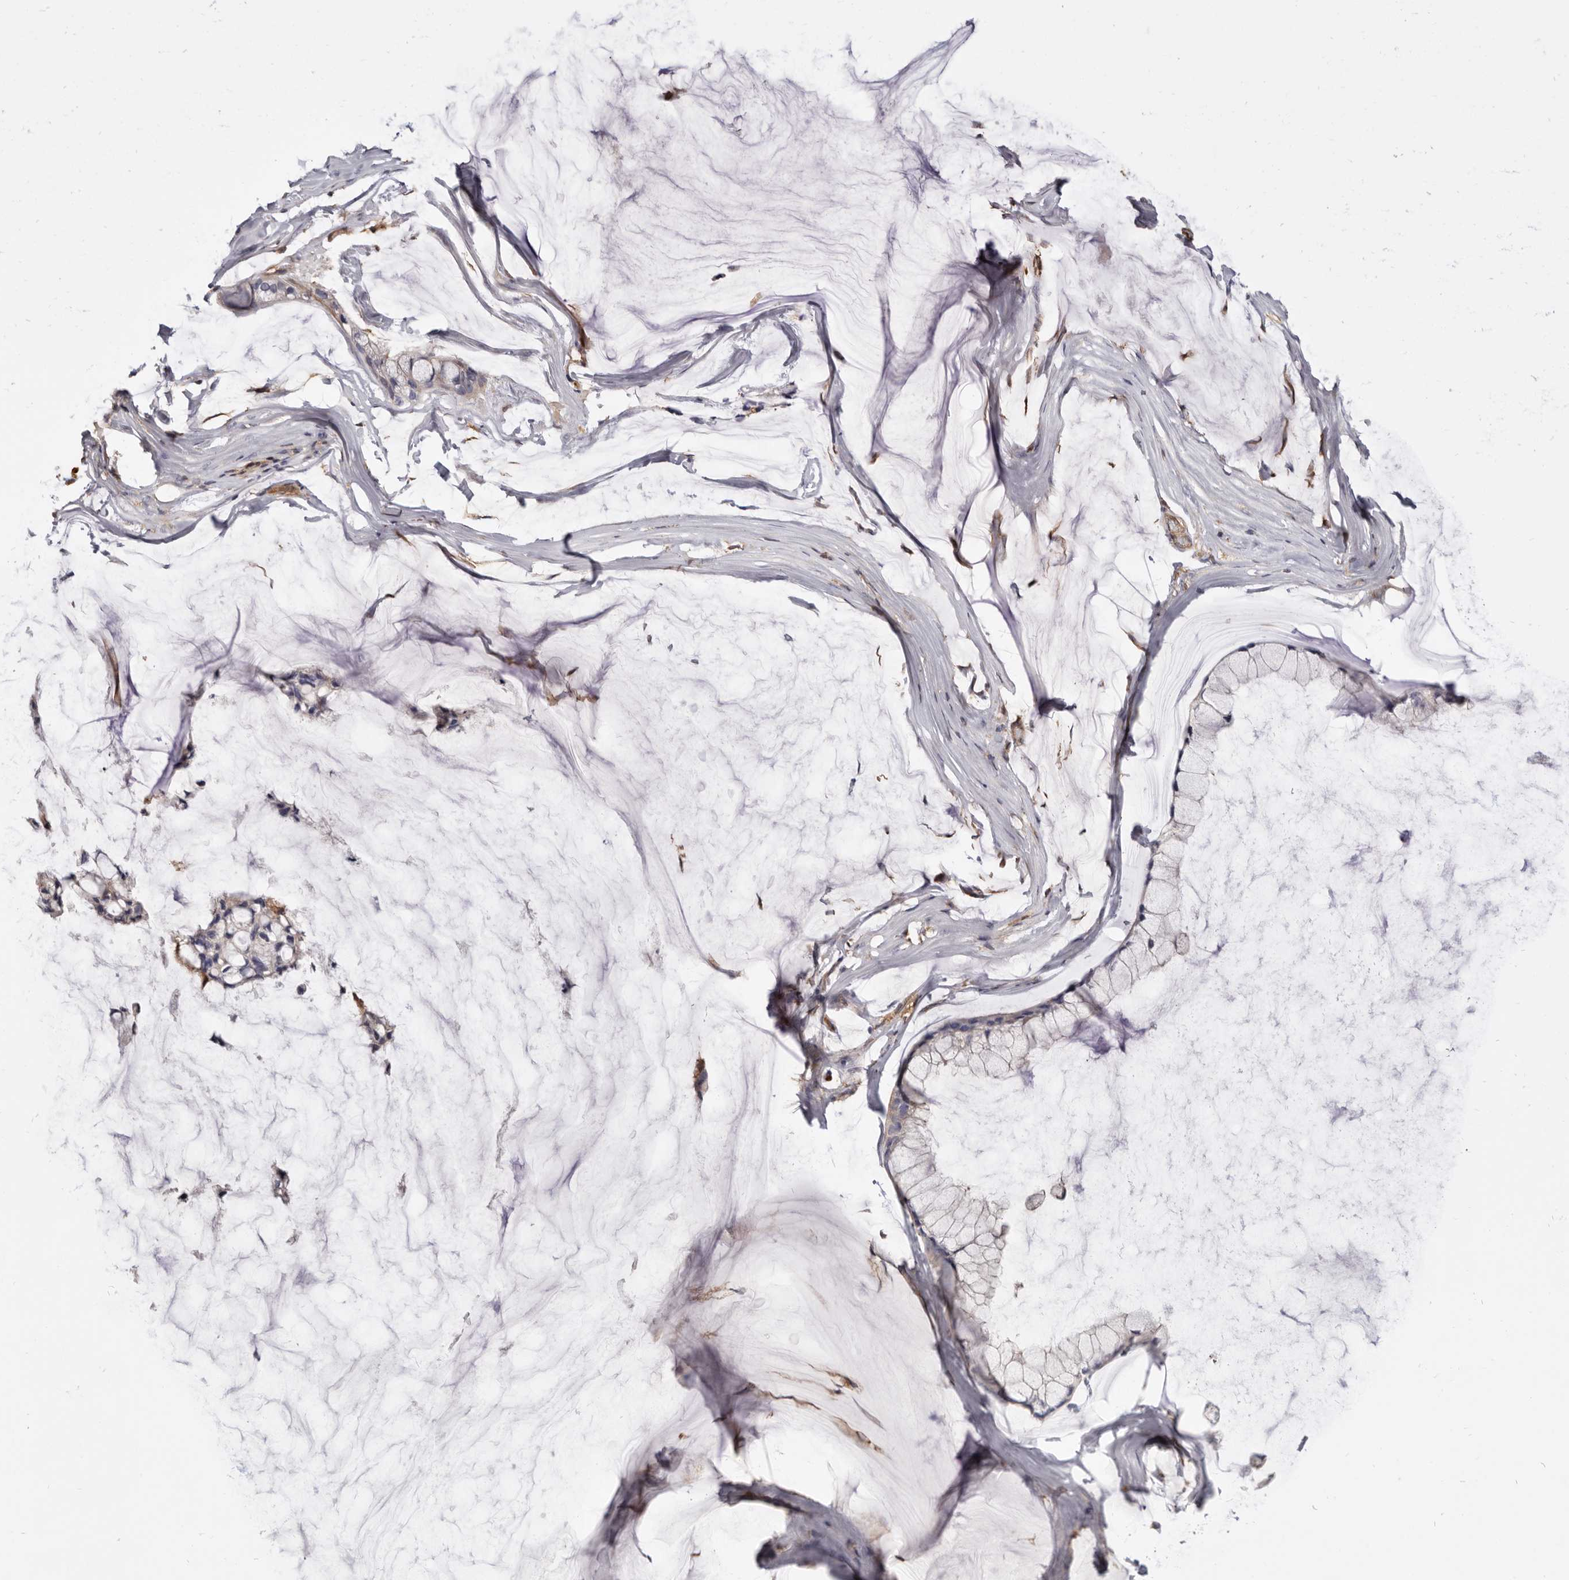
{"staining": {"intensity": "negative", "quantity": "none", "location": "none"}, "tissue": "ovarian cancer", "cell_type": "Tumor cells", "image_type": "cancer", "snomed": [{"axis": "morphology", "description": "Cystadenocarcinoma, mucinous, NOS"}, {"axis": "topography", "description": "Ovary"}], "caption": "DAB (3,3'-diaminobenzidine) immunohistochemical staining of ovarian cancer reveals no significant staining in tumor cells.", "gene": "CBL", "patient": {"sex": "female", "age": 39}}